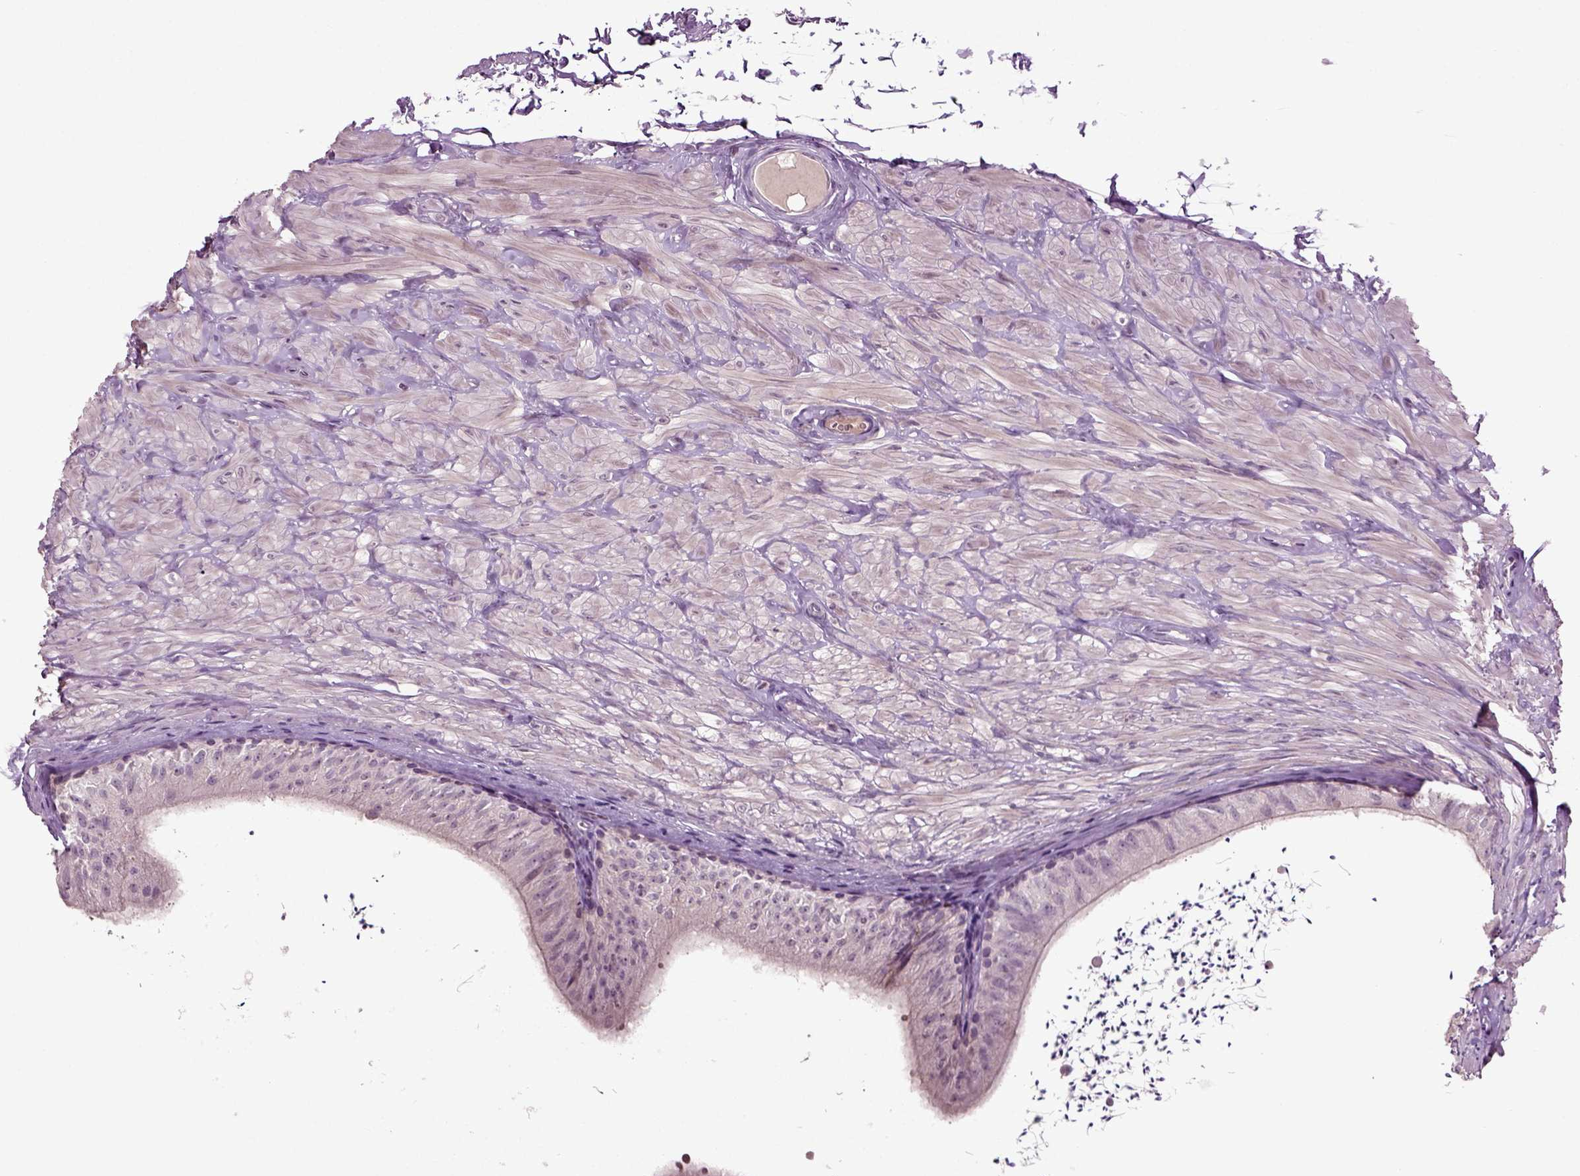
{"staining": {"intensity": "negative", "quantity": "none", "location": "none"}, "tissue": "epididymis", "cell_type": "Glandular cells", "image_type": "normal", "snomed": [{"axis": "morphology", "description": "Normal tissue, NOS"}, {"axis": "topography", "description": "Epididymis"}], "caption": "DAB (3,3'-diaminobenzidine) immunohistochemical staining of benign epididymis displays no significant positivity in glandular cells.", "gene": "SLC17A6", "patient": {"sex": "male", "age": 32}}